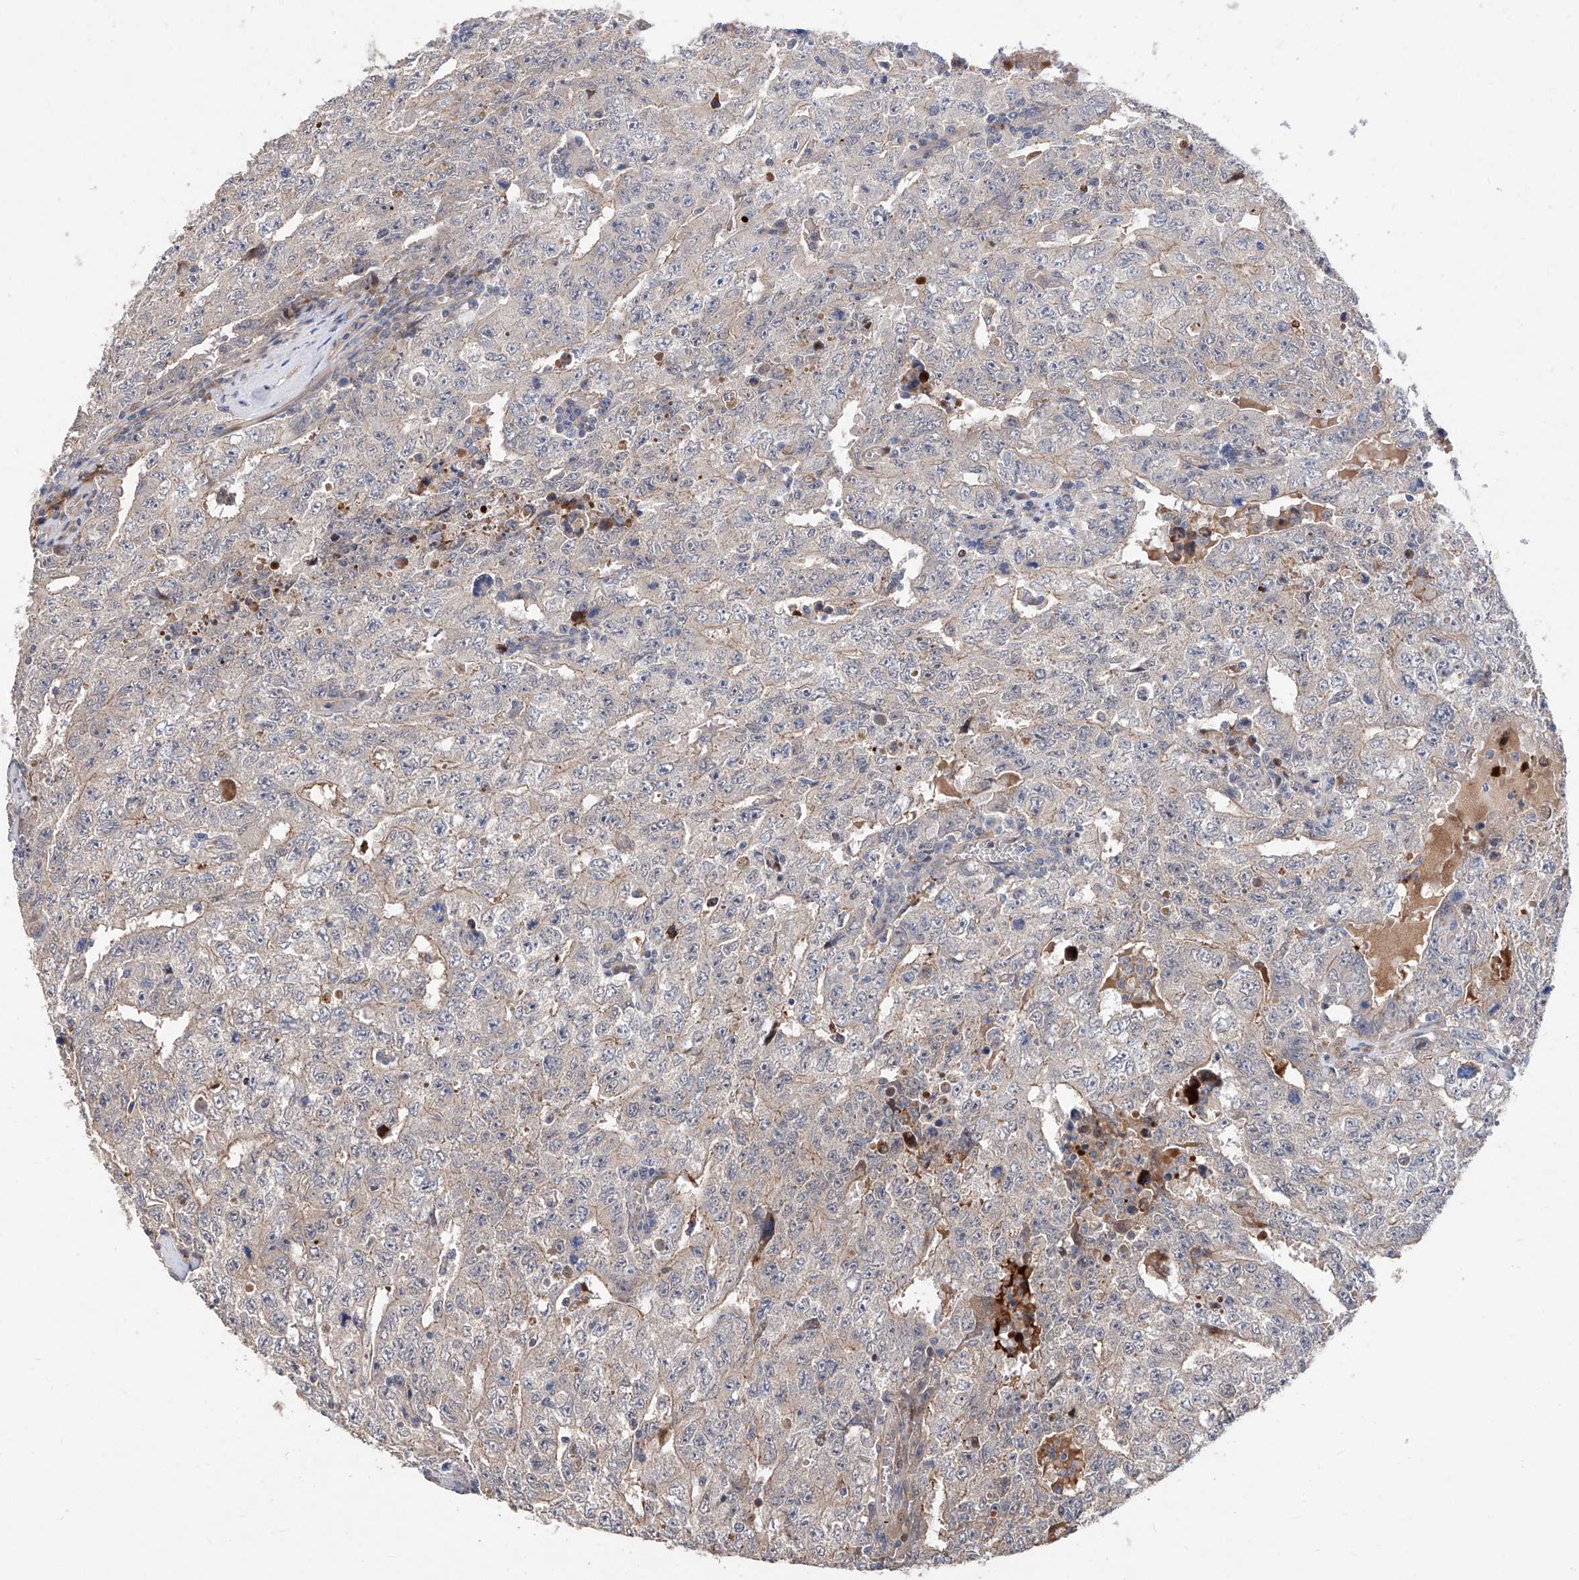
{"staining": {"intensity": "negative", "quantity": "none", "location": "none"}, "tissue": "testis cancer", "cell_type": "Tumor cells", "image_type": "cancer", "snomed": [{"axis": "morphology", "description": "Carcinoma, Embryonal, NOS"}, {"axis": "topography", "description": "Testis"}], "caption": "Immunohistochemistry of human embryonal carcinoma (testis) reveals no expression in tumor cells.", "gene": "FUCA2", "patient": {"sex": "male", "age": 26}}